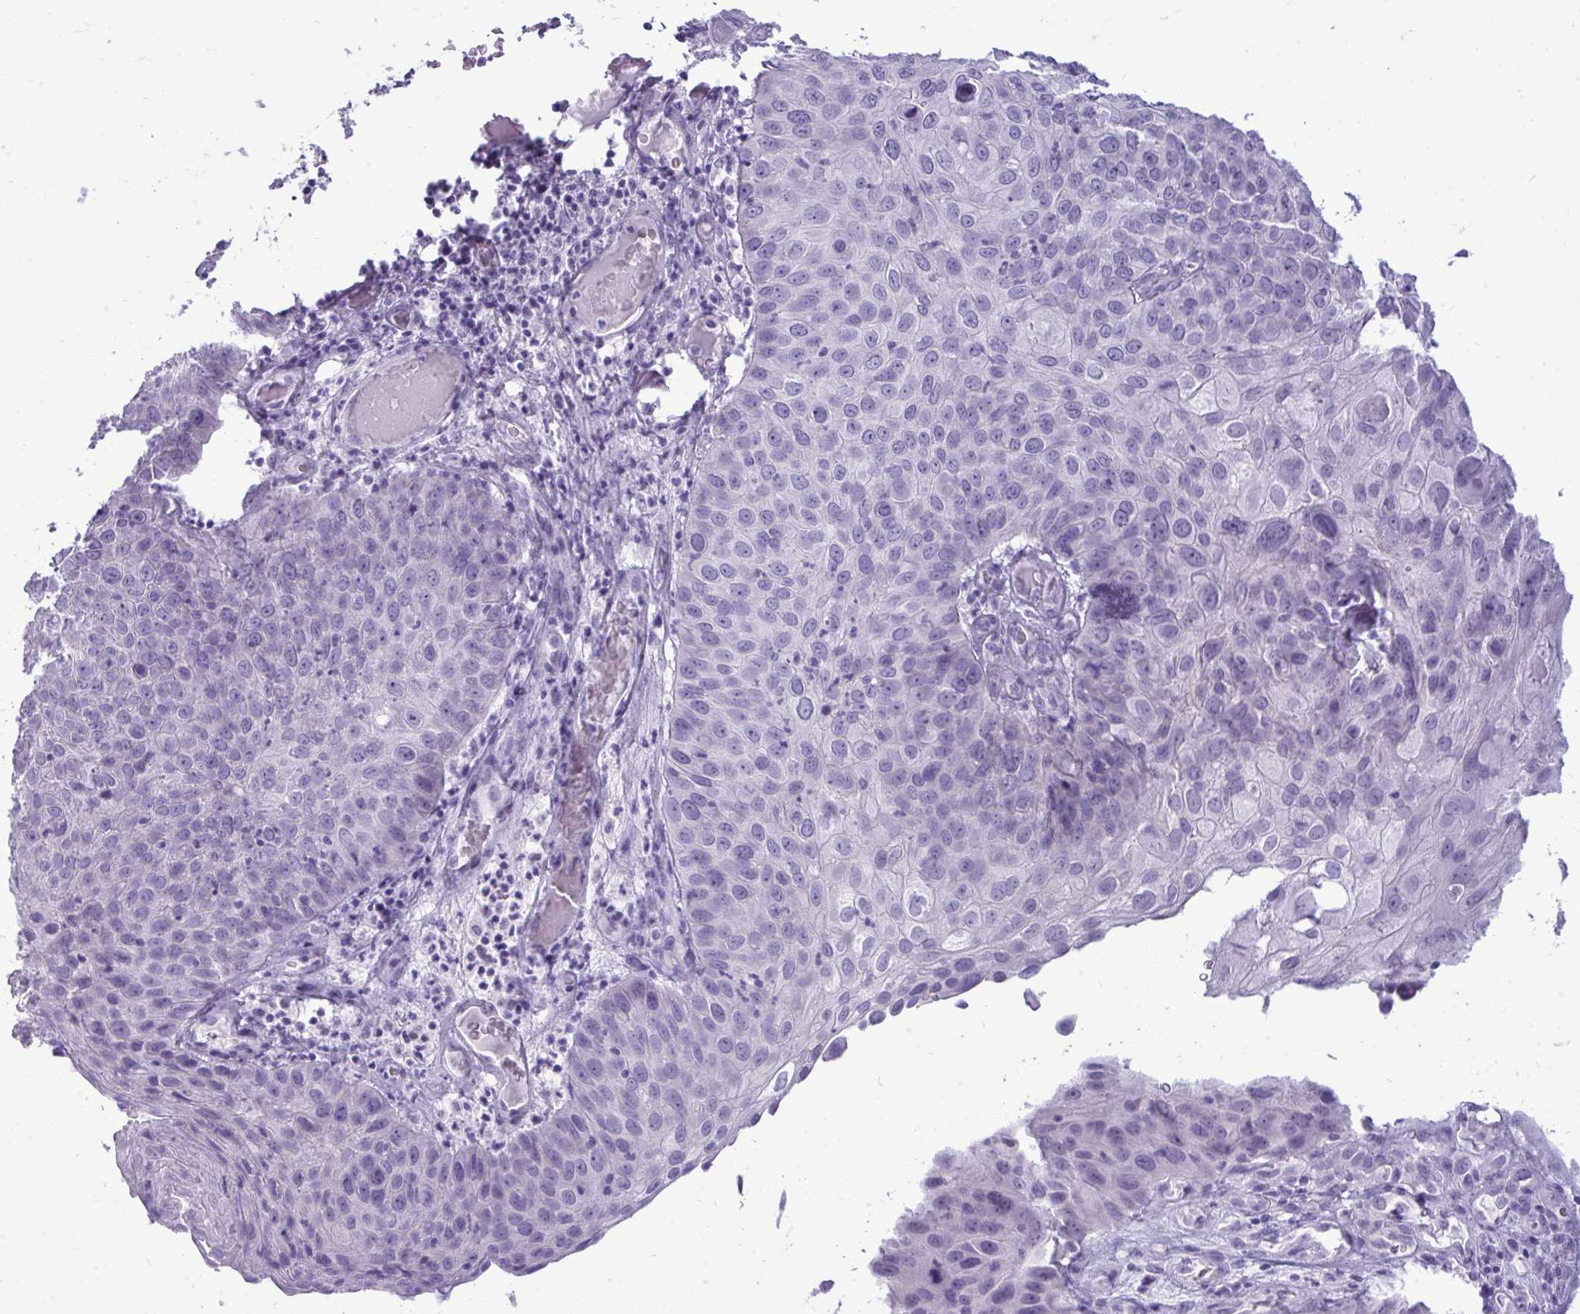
{"staining": {"intensity": "negative", "quantity": "none", "location": "none"}, "tissue": "skin cancer", "cell_type": "Tumor cells", "image_type": "cancer", "snomed": [{"axis": "morphology", "description": "Squamous cell carcinoma, NOS"}, {"axis": "topography", "description": "Skin"}], "caption": "DAB (3,3'-diaminobenzidine) immunohistochemical staining of human skin squamous cell carcinoma displays no significant staining in tumor cells.", "gene": "PRM2", "patient": {"sex": "male", "age": 87}}